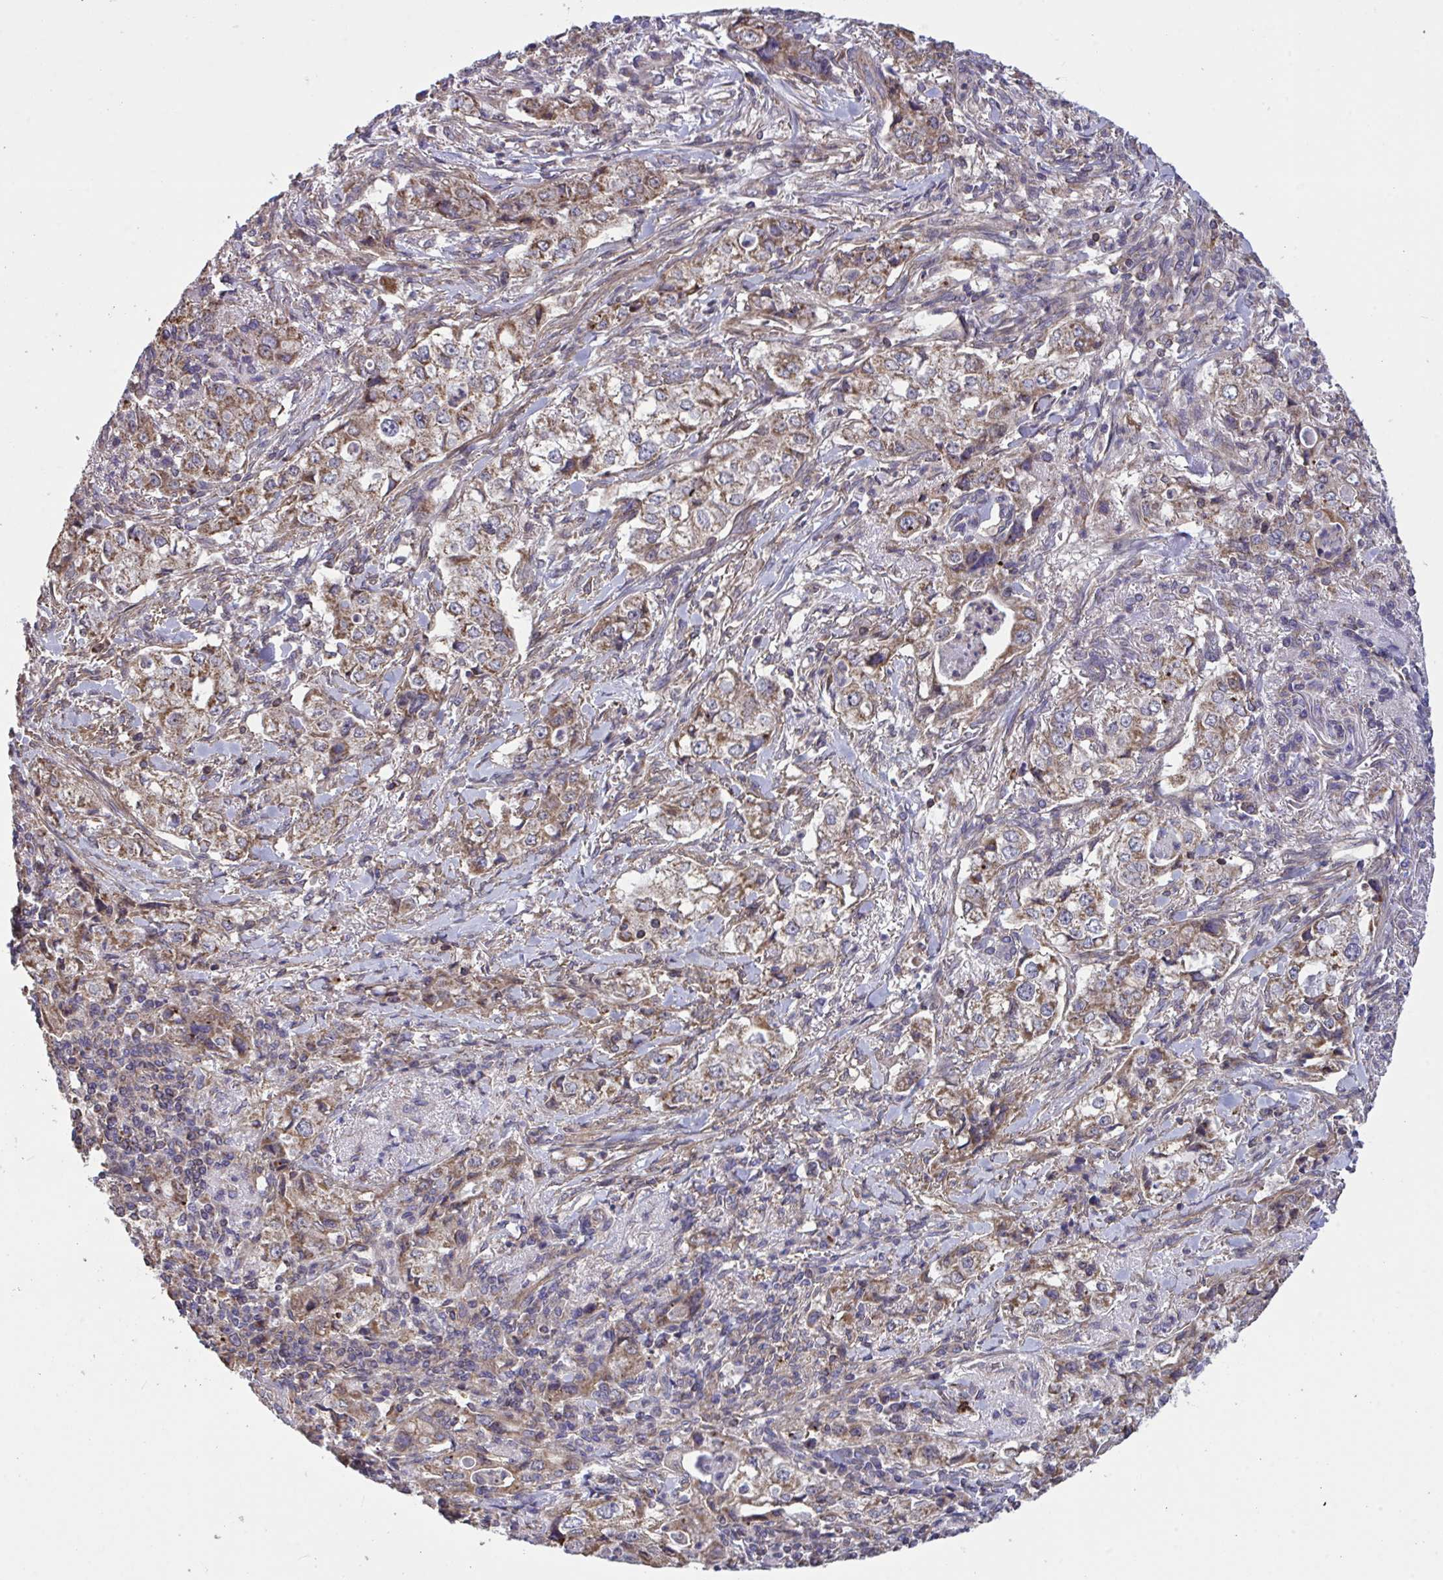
{"staining": {"intensity": "weak", "quantity": ">75%", "location": "cytoplasmic/membranous"}, "tissue": "stomach cancer", "cell_type": "Tumor cells", "image_type": "cancer", "snomed": [{"axis": "morphology", "description": "Adenocarcinoma, NOS"}, {"axis": "topography", "description": "Stomach, upper"}], "caption": "Protein analysis of stomach cancer (adenocarcinoma) tissue displays weak cytoplasmic/membranous staining in about >75% of tumor cells.", "gene": "PPM1H", "patient": {"sex": "male", "age": 75}}